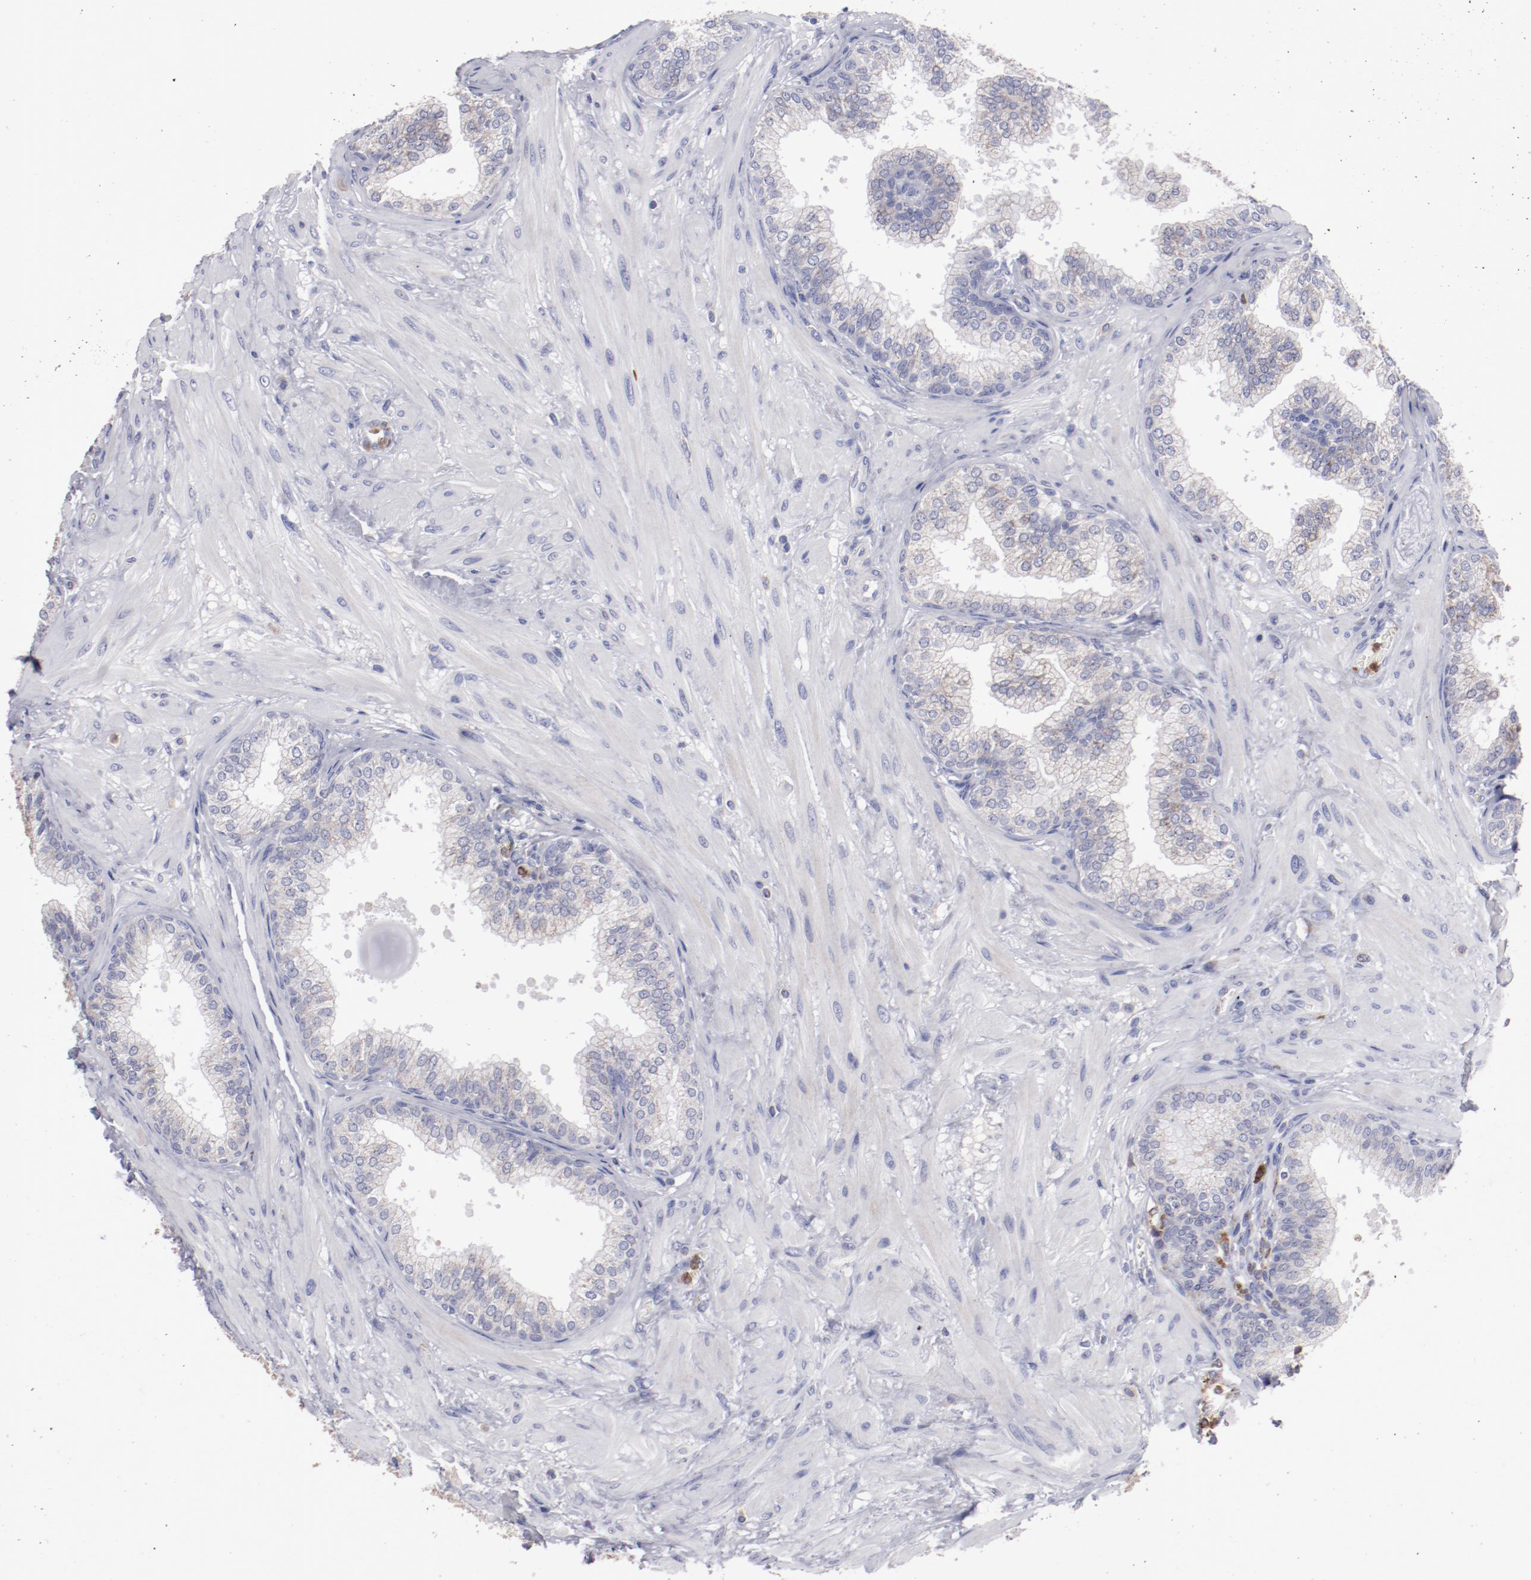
{"staining": {"intensity": "weak", "quantity": ">75%", "location": "cytoplasmic/membranous"}, "tissue": "prostate", "cell_type": "Glandular cells", "image_type": "normal", "snomed": [{"axis": "morphology", "description": "Normal tissue, NOS"}, {"axis": "topography", "description": "Prostate"}], "caption": "Prostate stained with IHC exhibits weak cytoplasmic/membranous positivity in approximately >75% of glandular cells.", "gene": "FGR", "patient": {"sex": "male", "age": 60}}